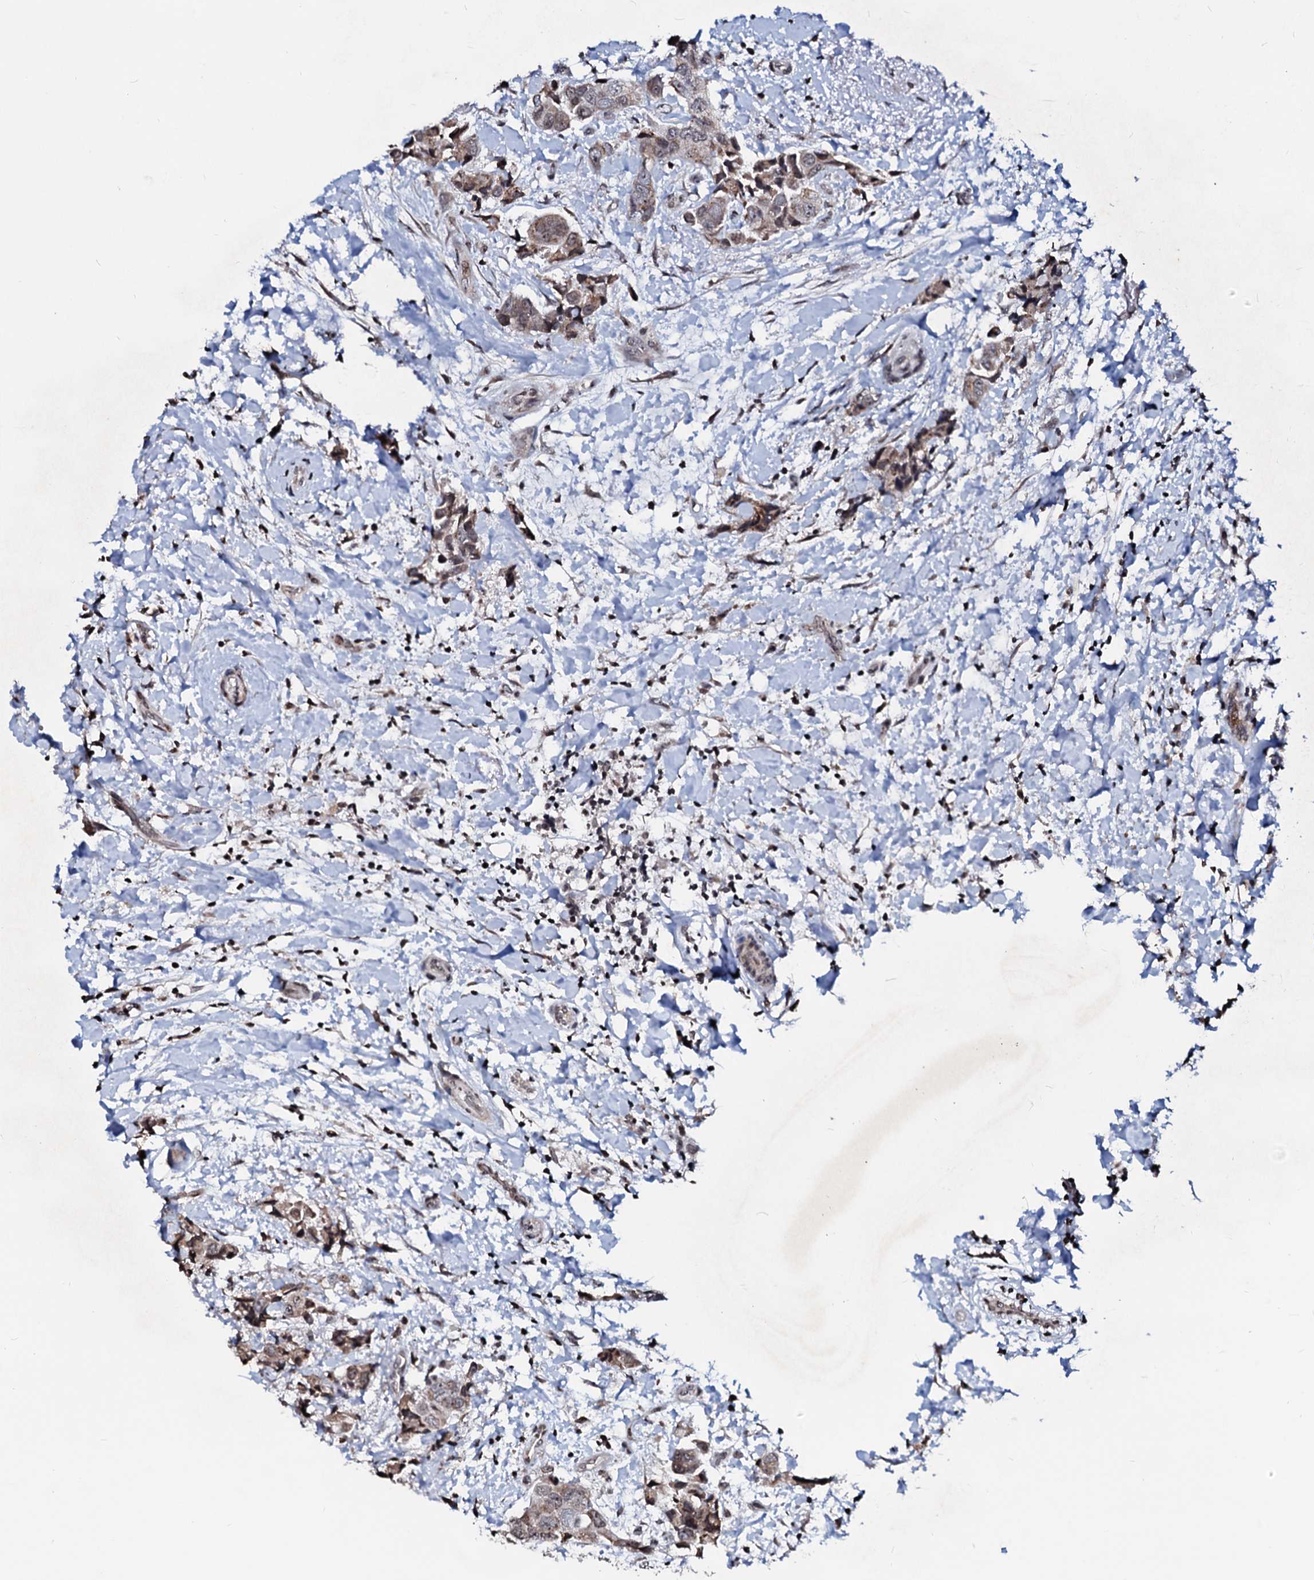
{"staining": {"intensity": "weak", "quantity": ">75%", "location": "cytoplasmic/membranous,nuclear"}, "tissue": "breast cancer", "cell_type": "Tumor cells", "image_type": "cancer", "snomed": [{"axis": "morphology", "description": "Normal tissue, NOS"}, {"axis": "morphology", "description": "Duct carcinoma"}, {"axis": "topography", "description": "Breast"}], "caption": "Immunohistochemical staining of human breast intraductal carcinoma exhibits weak cytoplasmic/membranous and nuclear protein staining in approximately >75% of tumor cells.", "gene": "LSM11", "patient": {"sex": "female", "age": 62}}